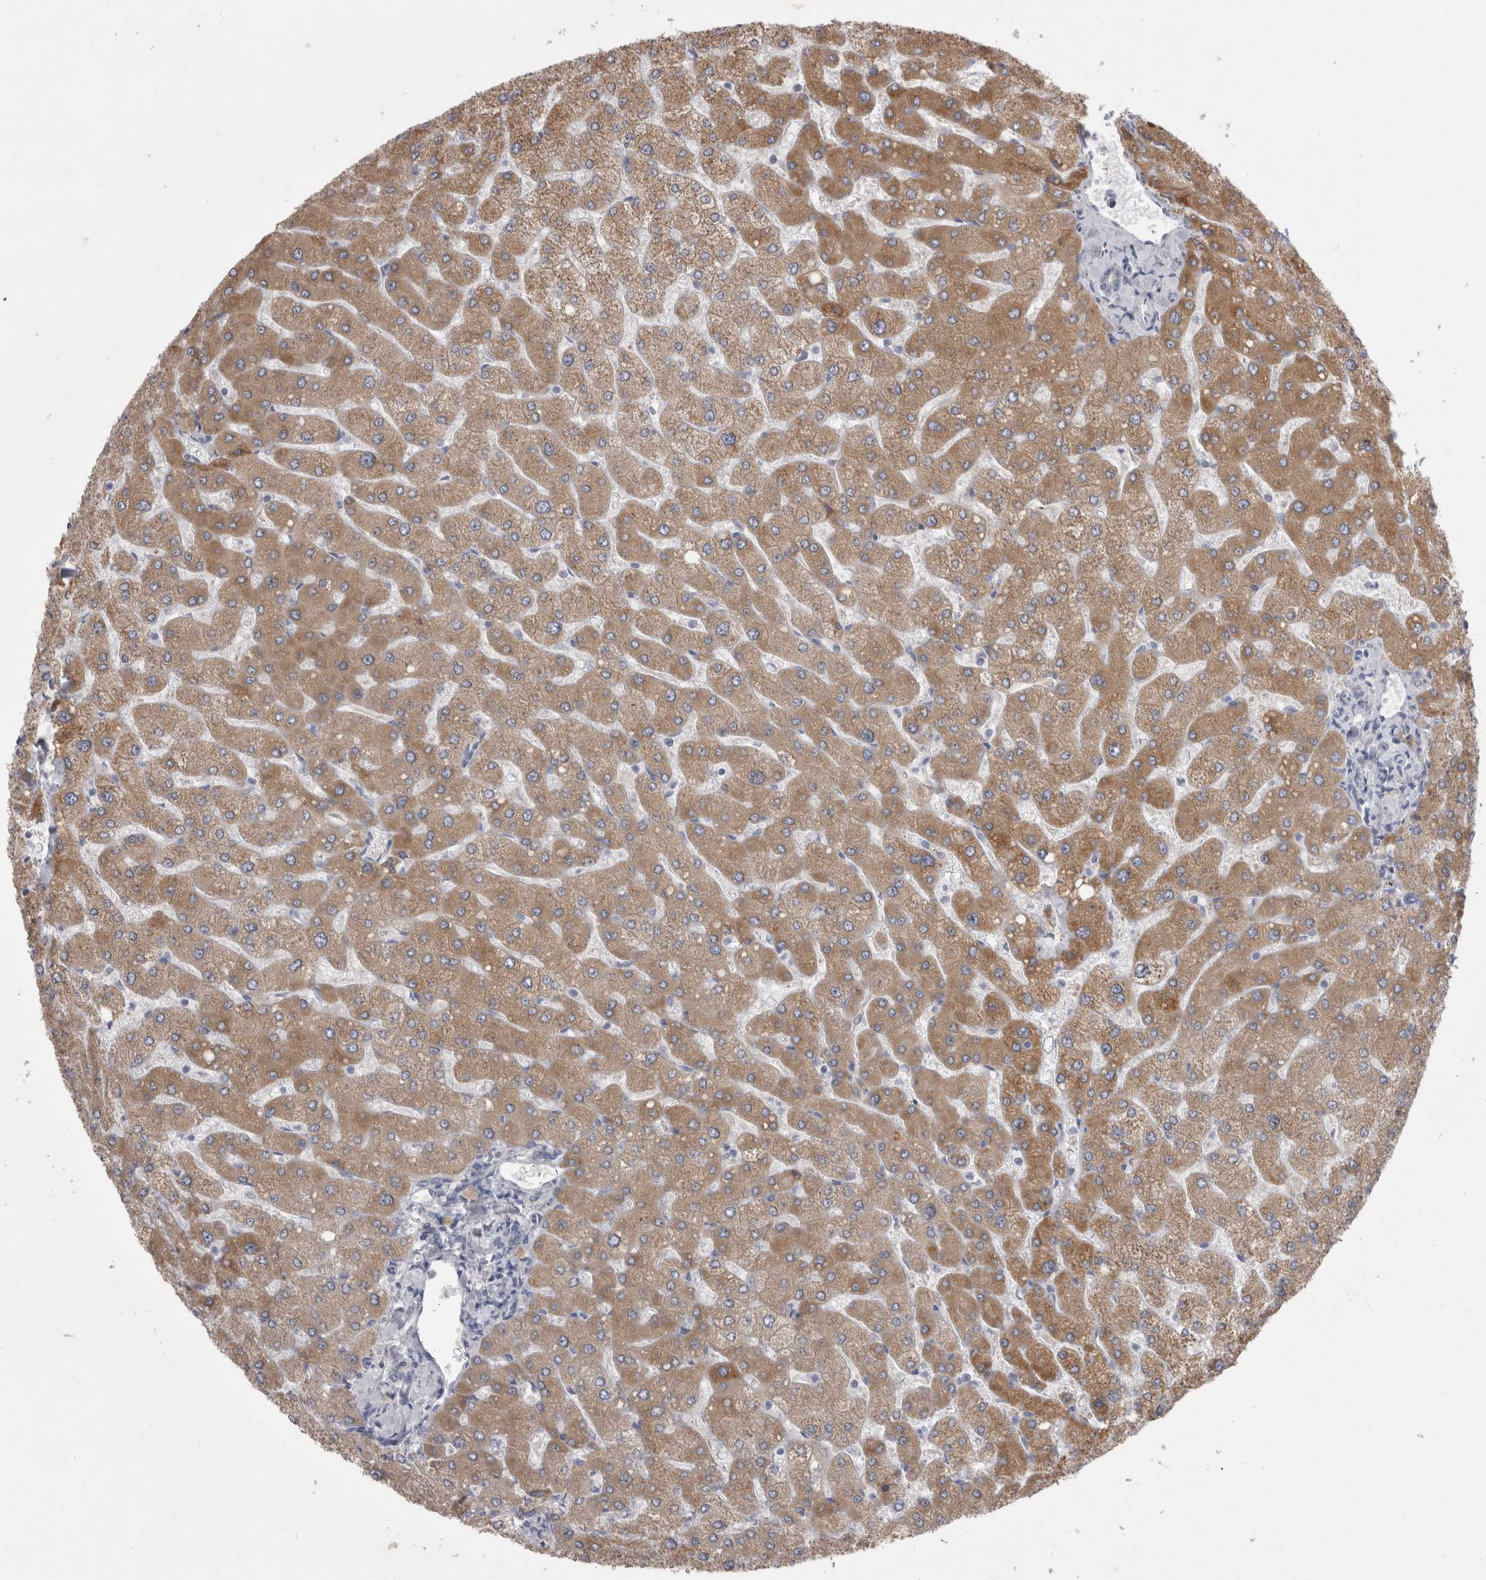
{"staining": {"intensity": "negative", "quantity": "none", "location": "none"}, "tissue": "liver", "cell_type": "Cholangiocytes", "image_type": "normal", "snomed": [{"axis": "morphology", "description": "Normal tissue, NOS"}, {"axis": "topography", "description": "Liver"}], "caption": "High power microscopy photomicrograph of an immunohistochemistry photomicrograph of unremarkable liver, revealing no significant positivity in cholangiocytes.", "gene": "LRRC40", "patient": {"sex": "male", "age": 55}}